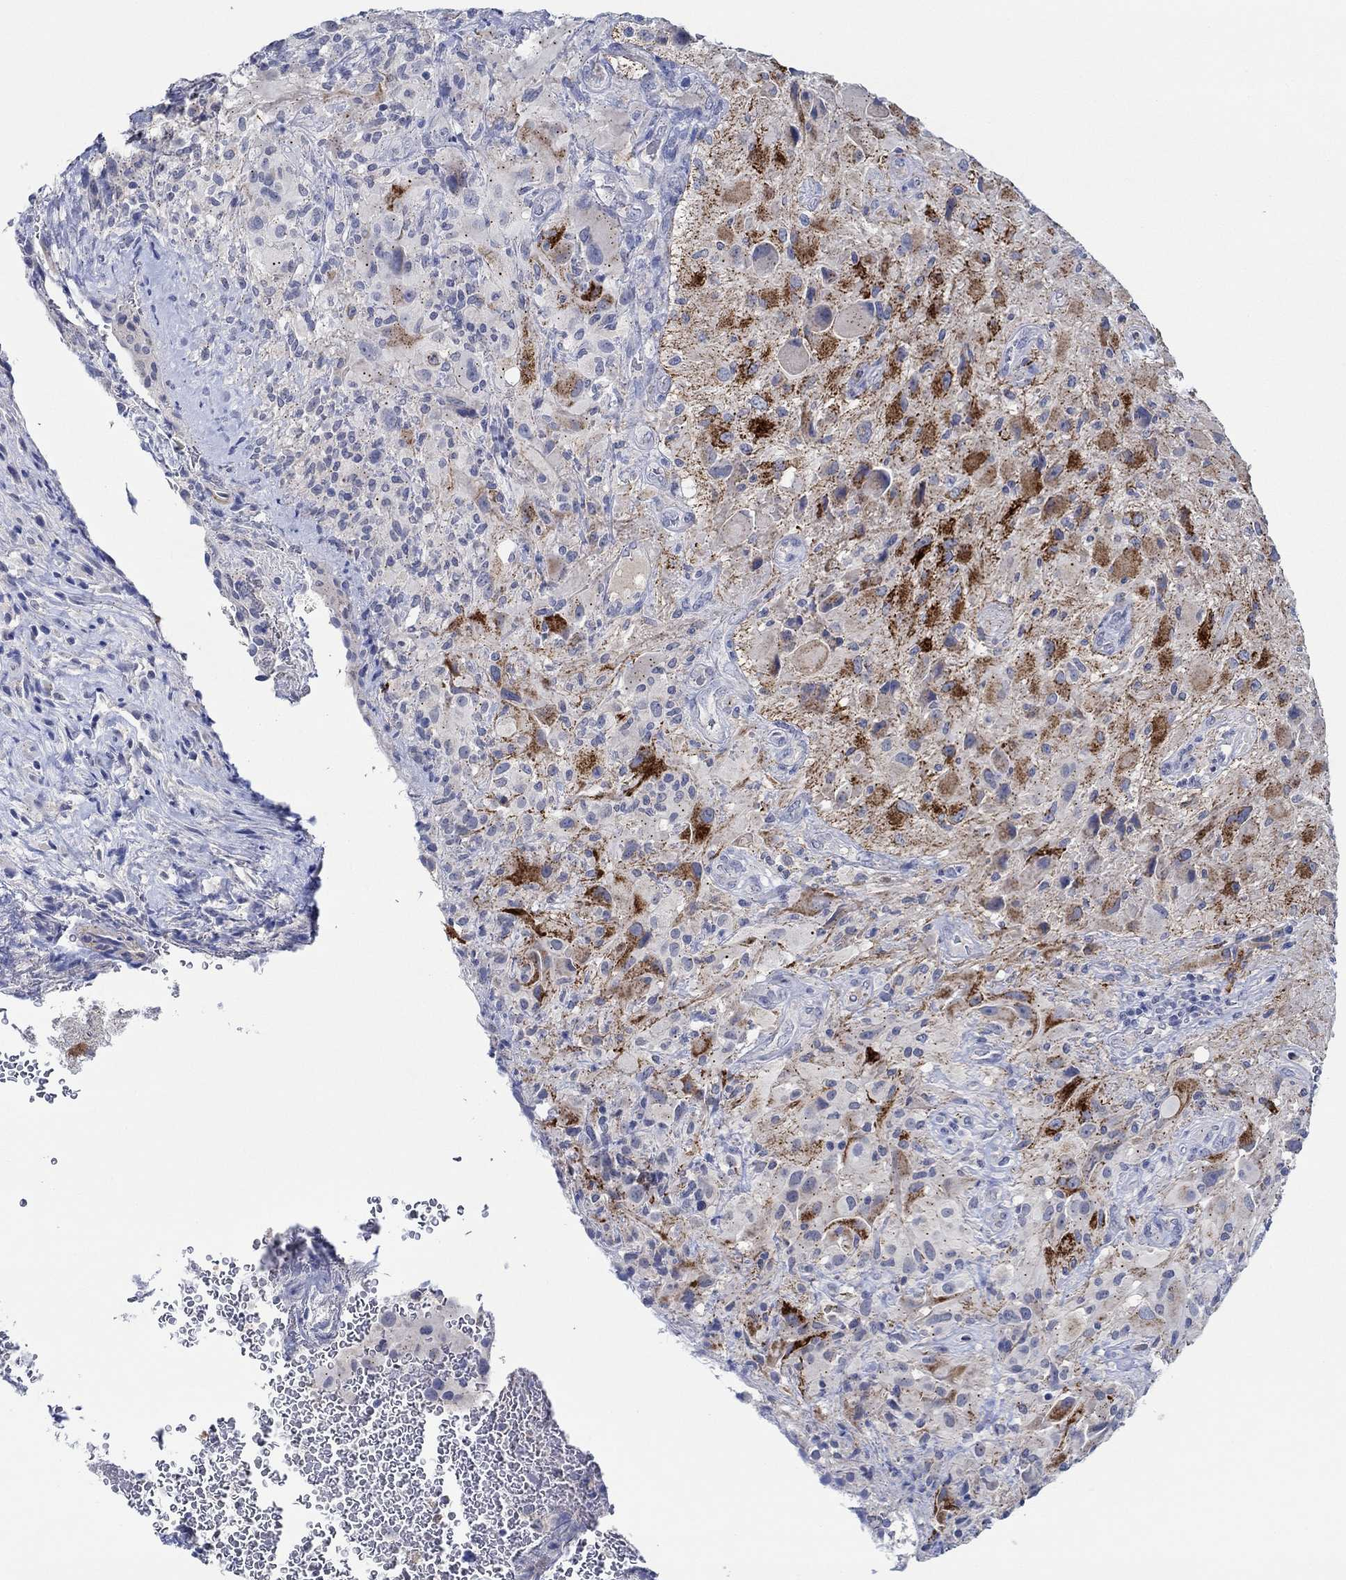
{"staining": {"intensity": "strong", "quantity": "25%-75%", "location": "cytoplasmic/membranous"}, "tissue": "glioma", "cell_type": "Tumor cells", "image_type": "cancer", "snomed": [{"axis": "morphology", "description": "Glioma, malignant, High grade"}, {"axis": "topography", "description": "Cerebral cortex"}], "caption": "Immunohistochemistry (IHC) of high-grade glioma (malignant) demonstrates high levels of strong cytoplasmic/membranous expression in approximately 25%-75% of tumor cells. Nuclei are stained in blue.", "gene": "CPM", "patient": {"sex": "male", "age": 35}}